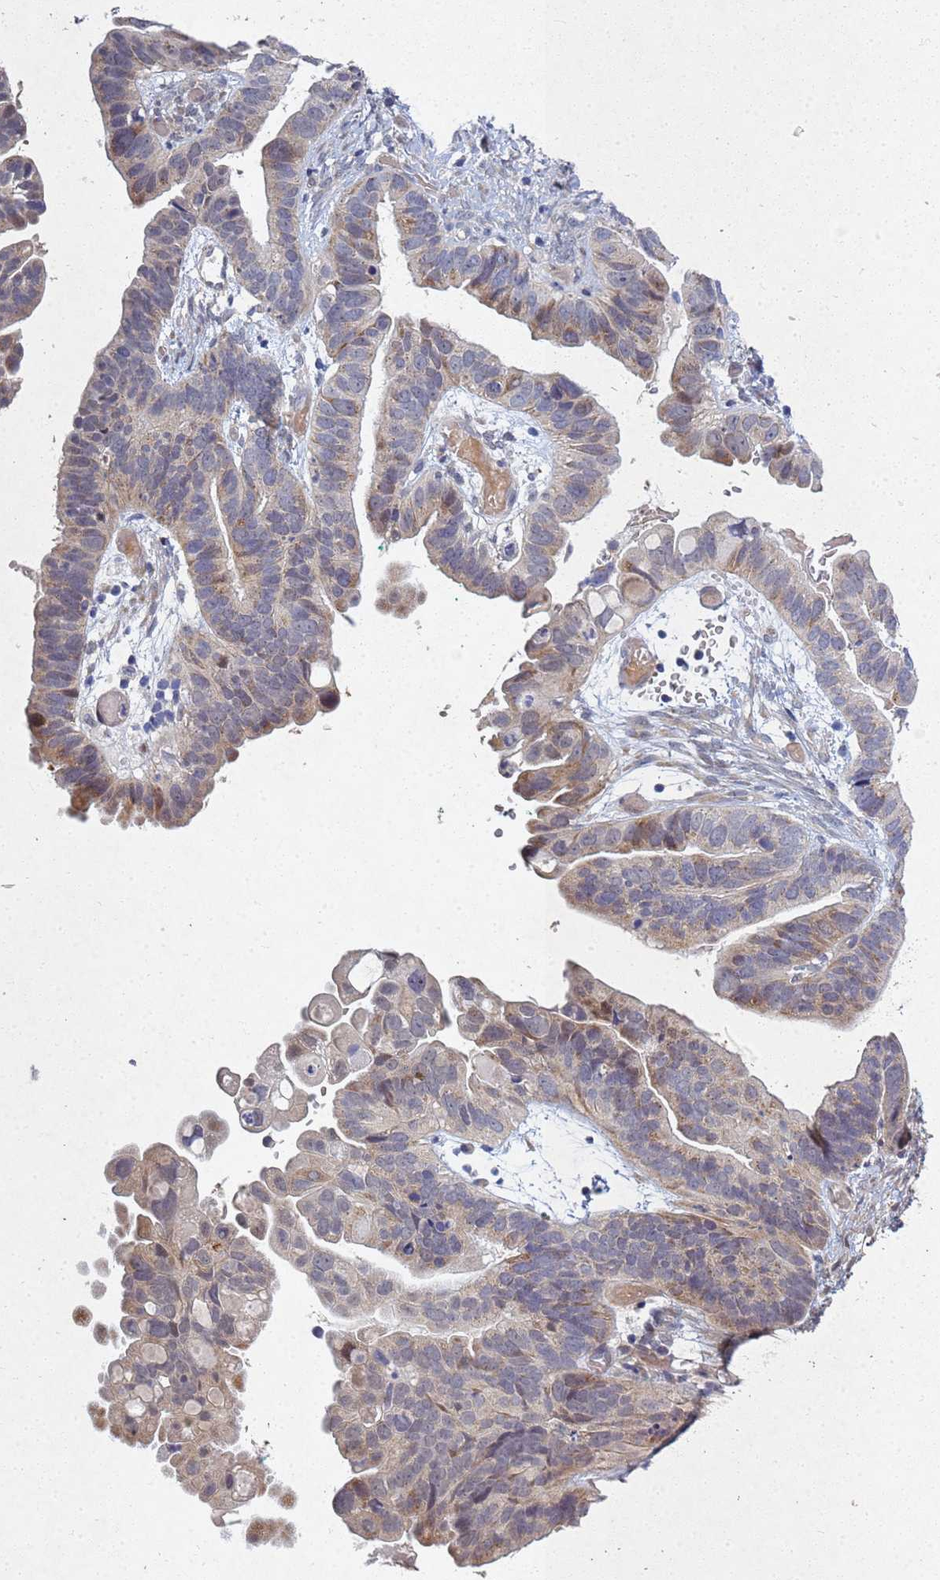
{"staining": {"intensity": "moderate", "quantity": "25%-75%", "location": "cytoplasmic/membranous"}, "tissue": "ovarian cancer", "cell_type": "Tumor cells", "image_type": "cancer", "snomed": [{"axis": "morphology", "description": "Cystadenocarcinoma, serous, NOS"}, {"axis": "topography", "description": "Ovary"}], "caption": "Protein expression by immunohistochemistry displays moderate cytoplasmic/membranous staining in about 25%-75% of tumor cells in ovarian serous cystadenocarcinoma. (Stains: DAB (3,3'-diaminobenzidine) in brown, nuclei in blue, Microscopy: brightfield microscopy at high magnification).", "gene": "TNPO2", "patient": {"sex": "female", "age": 56}}